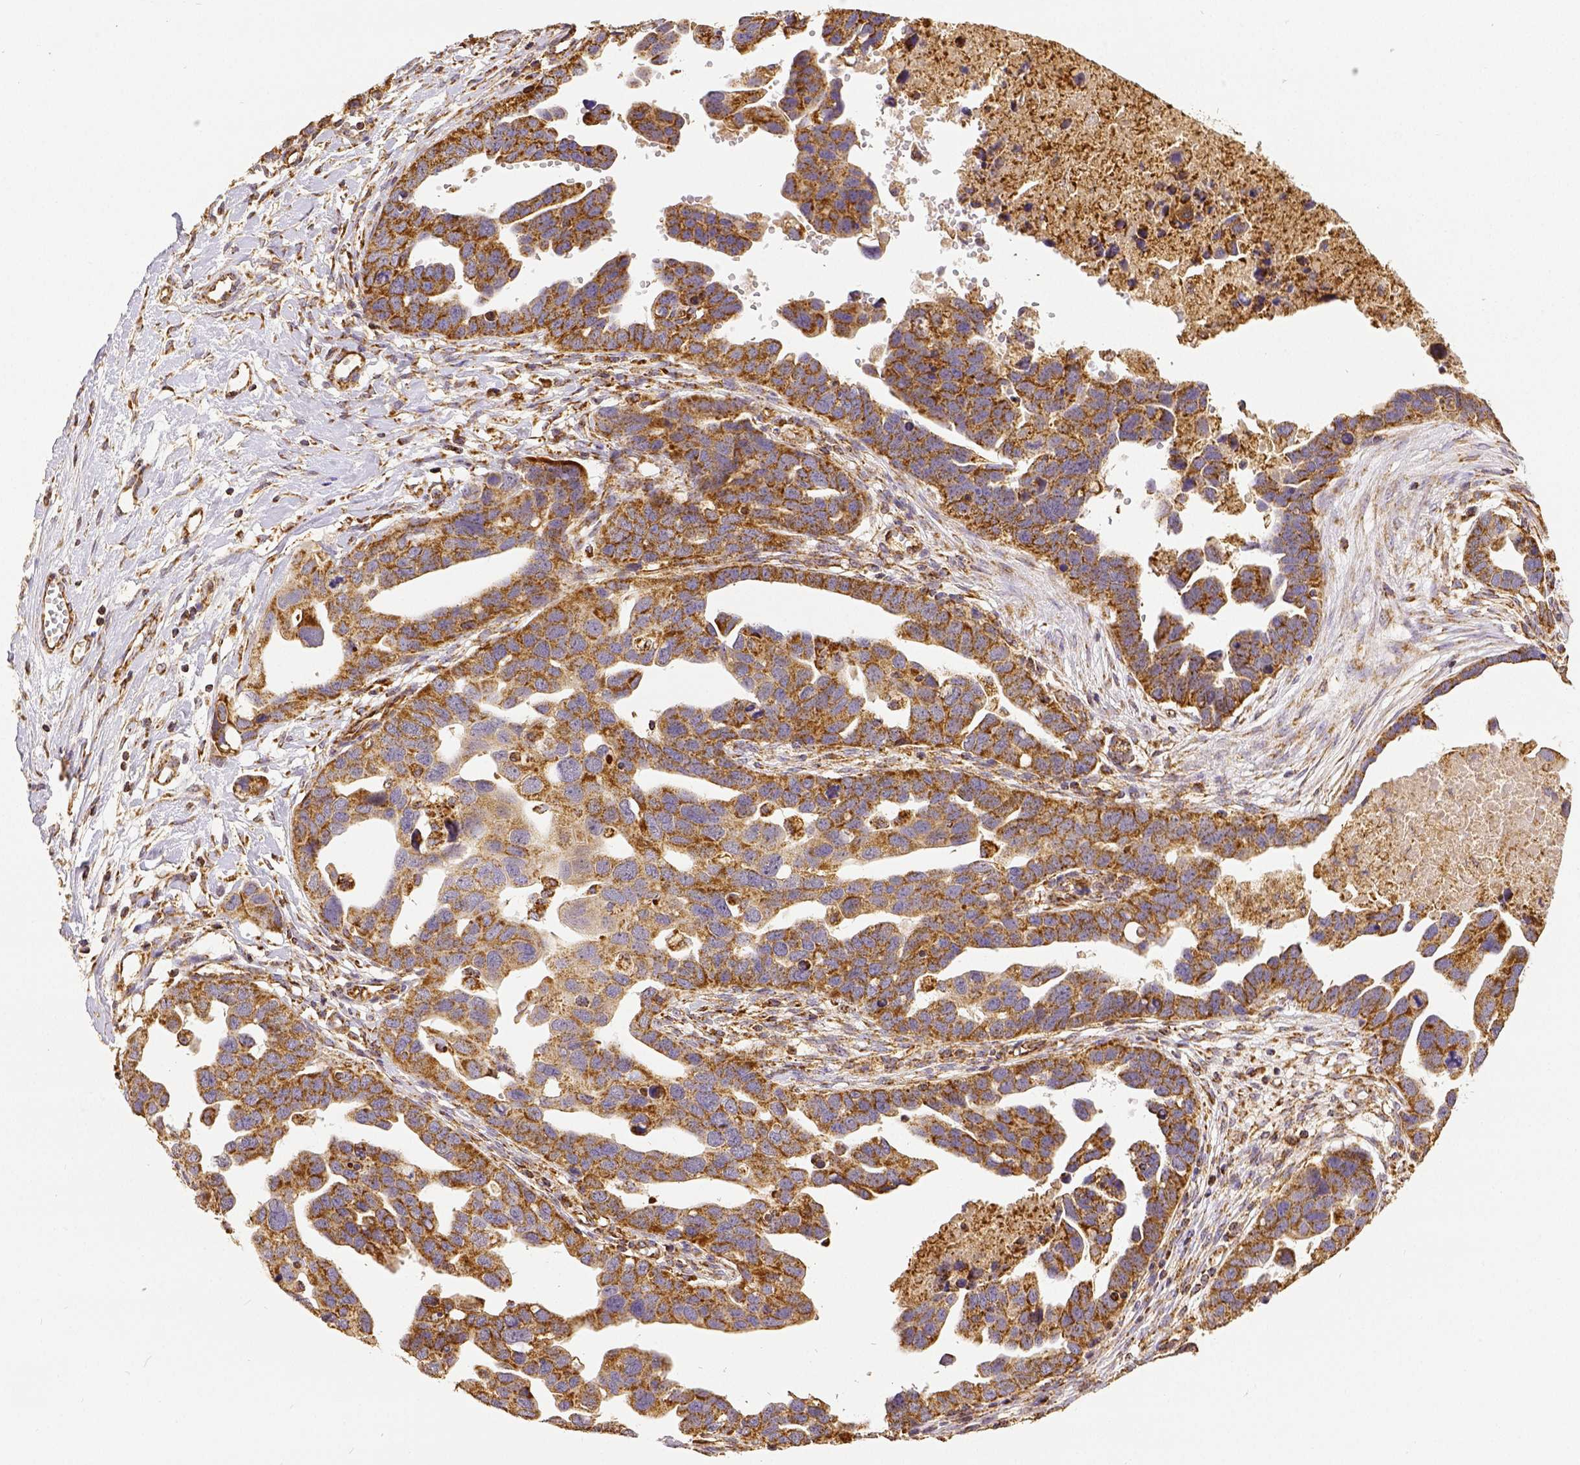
{"staining": {"intensity": "moderate", "quantity": ">75%", "location": "cytoplasmic/membranous"}, "tissue": "ovarian cancer", "cell_type": "Tumor cells", "image_type": "cancer", "snomed": [{"axis": "morphology", "description": "Cystadenocarcinoma, serous, NOS"}, {"axis": "topography", "description": "Ovary"}], "caption": "Protein staining demonstrates moderate cytoplasmic/membranous expression in approximately >75% of tumor cells in ovarian cancer (serous cystadenocarcinoma).", "gene": "SDHB", "patient": {"sex": "female", "age": 54}}